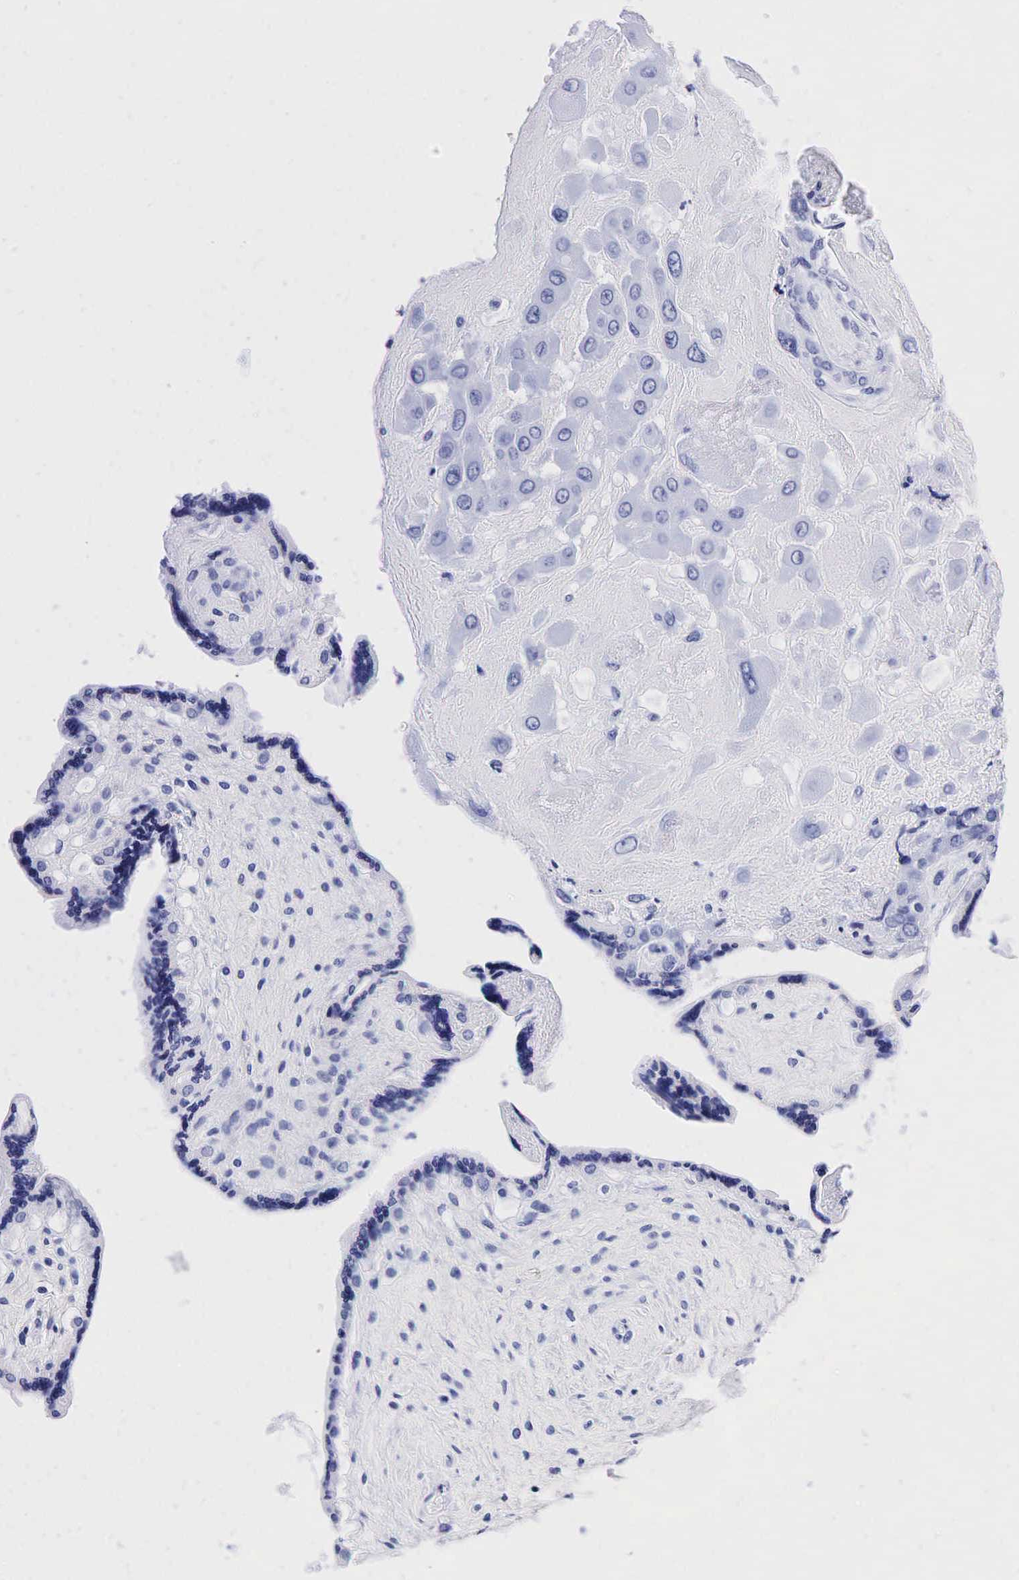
{"staining": {"intensity": "negative", "quantity": "none", "location": "none"}, "tissue": "placenta", "cell_type": "Decidual cells", "image_type": "normal", "snomed": [{"axis": "morphology", "description": "Normal tissue, NOS"}, {"axis": "topography", "description": "Placenta"}], "caption": "A high-resolution micrograph shows immunohistochemistry (IHC) staining of unremarkable placenta, which exhibits no significant positivity in decidual cells. (Stains: DAB (3,3'-diaminobenzidine) immunohistochemistry (IHC) with hematoxylin counter stain, Microscopy: brightfield microscopy at high magnification).", "gene": "ACP3", "patient": {"sex": "female", "age": 31}}